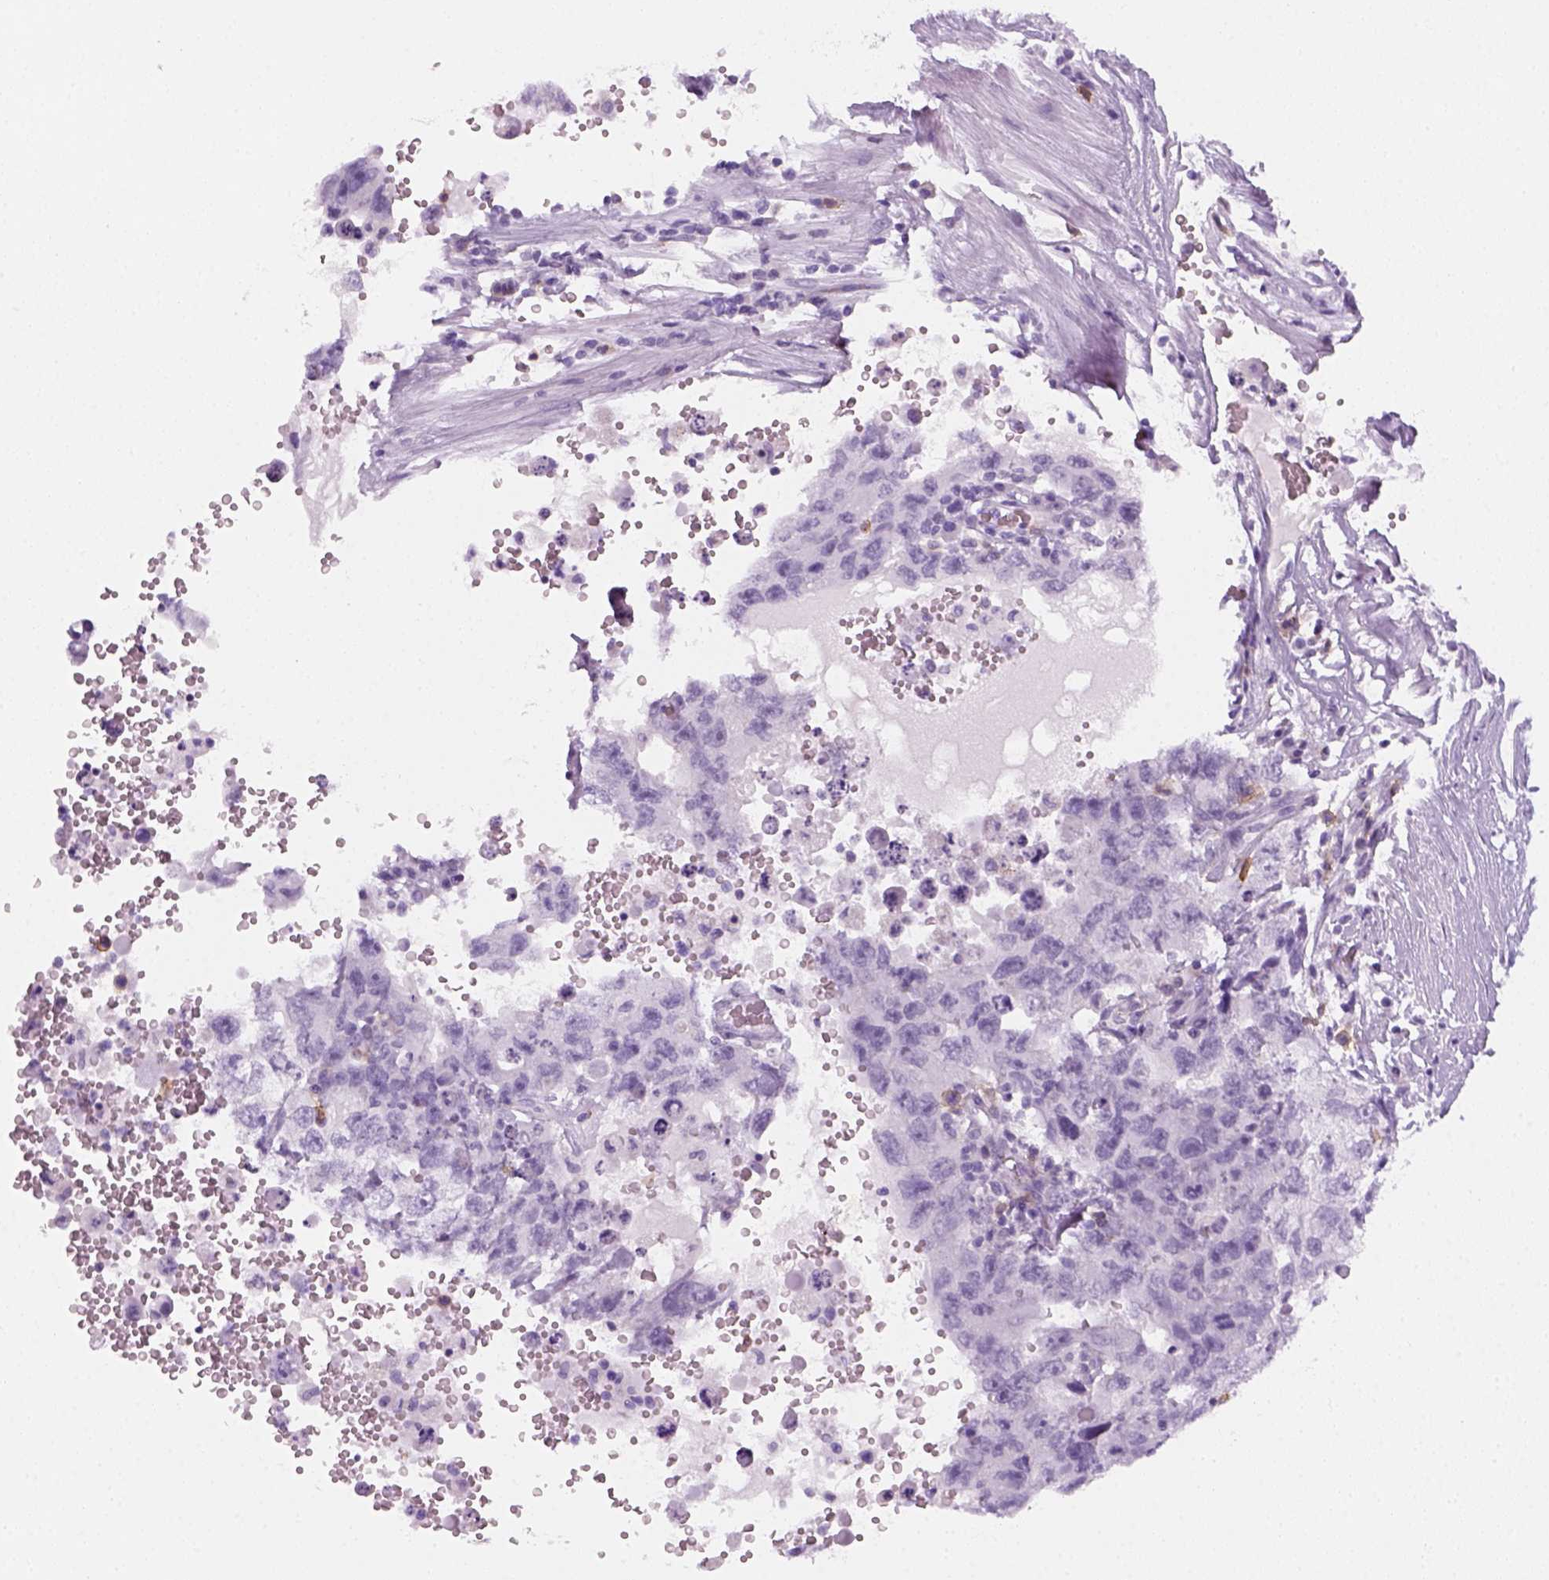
{"staining": {"intensity": "negative", "quantity": "none", "location": "none"}, "tissue": "testis cancer", "cell_type": "Tumor cells", "image_type": "cancer", "snomed": [{"axis": "morphology", "description": "Carcinoma, Embryonal, NOS"}, {"axis": "topography", "description": "Testis"}], "caption": "The immunohistochemistry (IHC) image has no significant expression in tumor cells of testis cancer tissue.", "gene": "AQP3", "patient": {"sex": "male", "age": 26}}